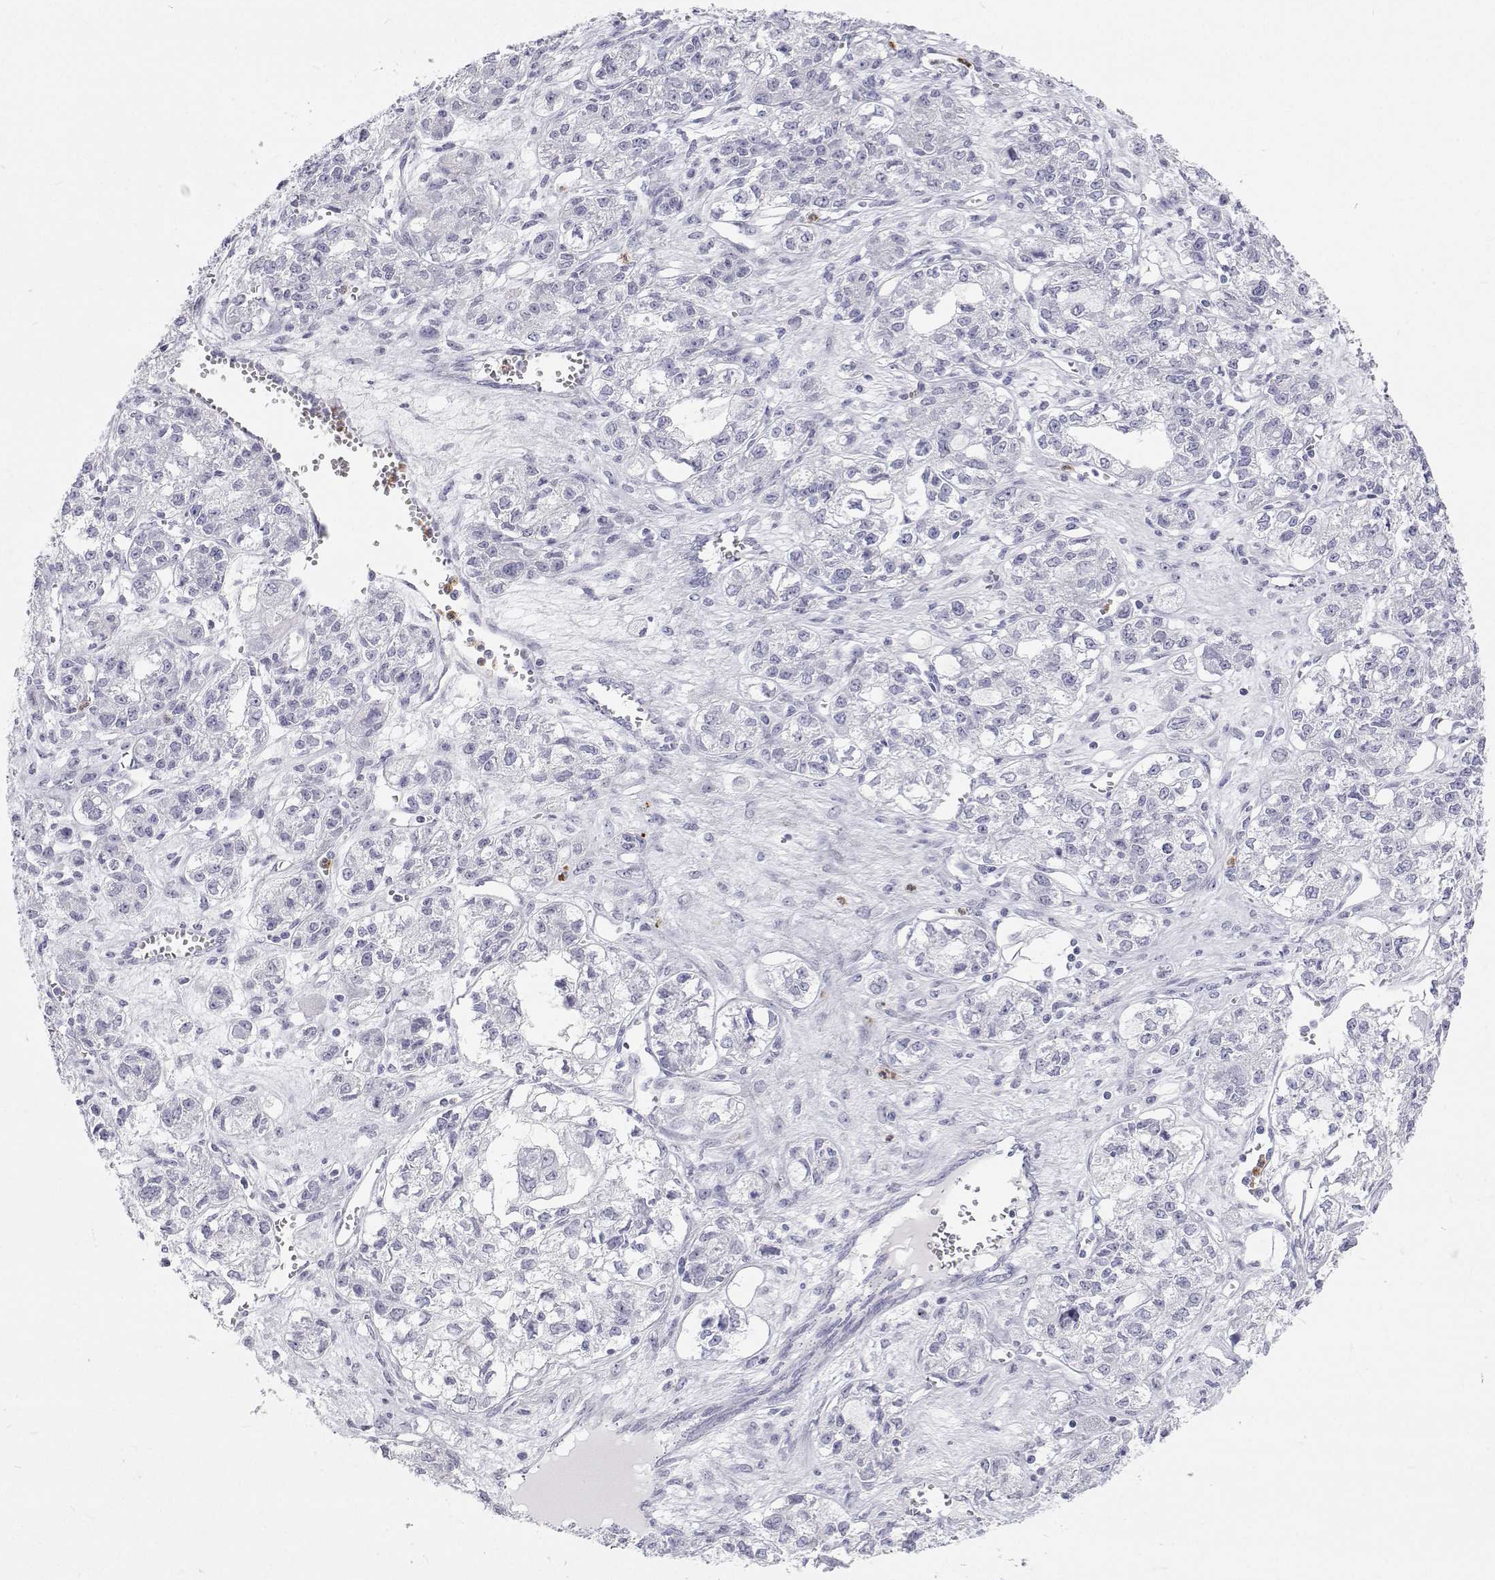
{"staining": {"intensity": "negative", "quantity": "none", "location": "none"}, "tissue": "ovarian cancer", "cell_type": "Tumor cells", "image_type": "cancer", "snomed": [{"axis": "morphology", "description": "Carcinoma, endometroid"}, {"axis": "topography", "description": "Ovary"}], "caption": "Human ovarian cancer stained for a protein using immunohistochemistry (IHC) reveals no staining in tumor cells.", "gene": "SFTPB", "patient": {"sex": "female", "age": 64}}